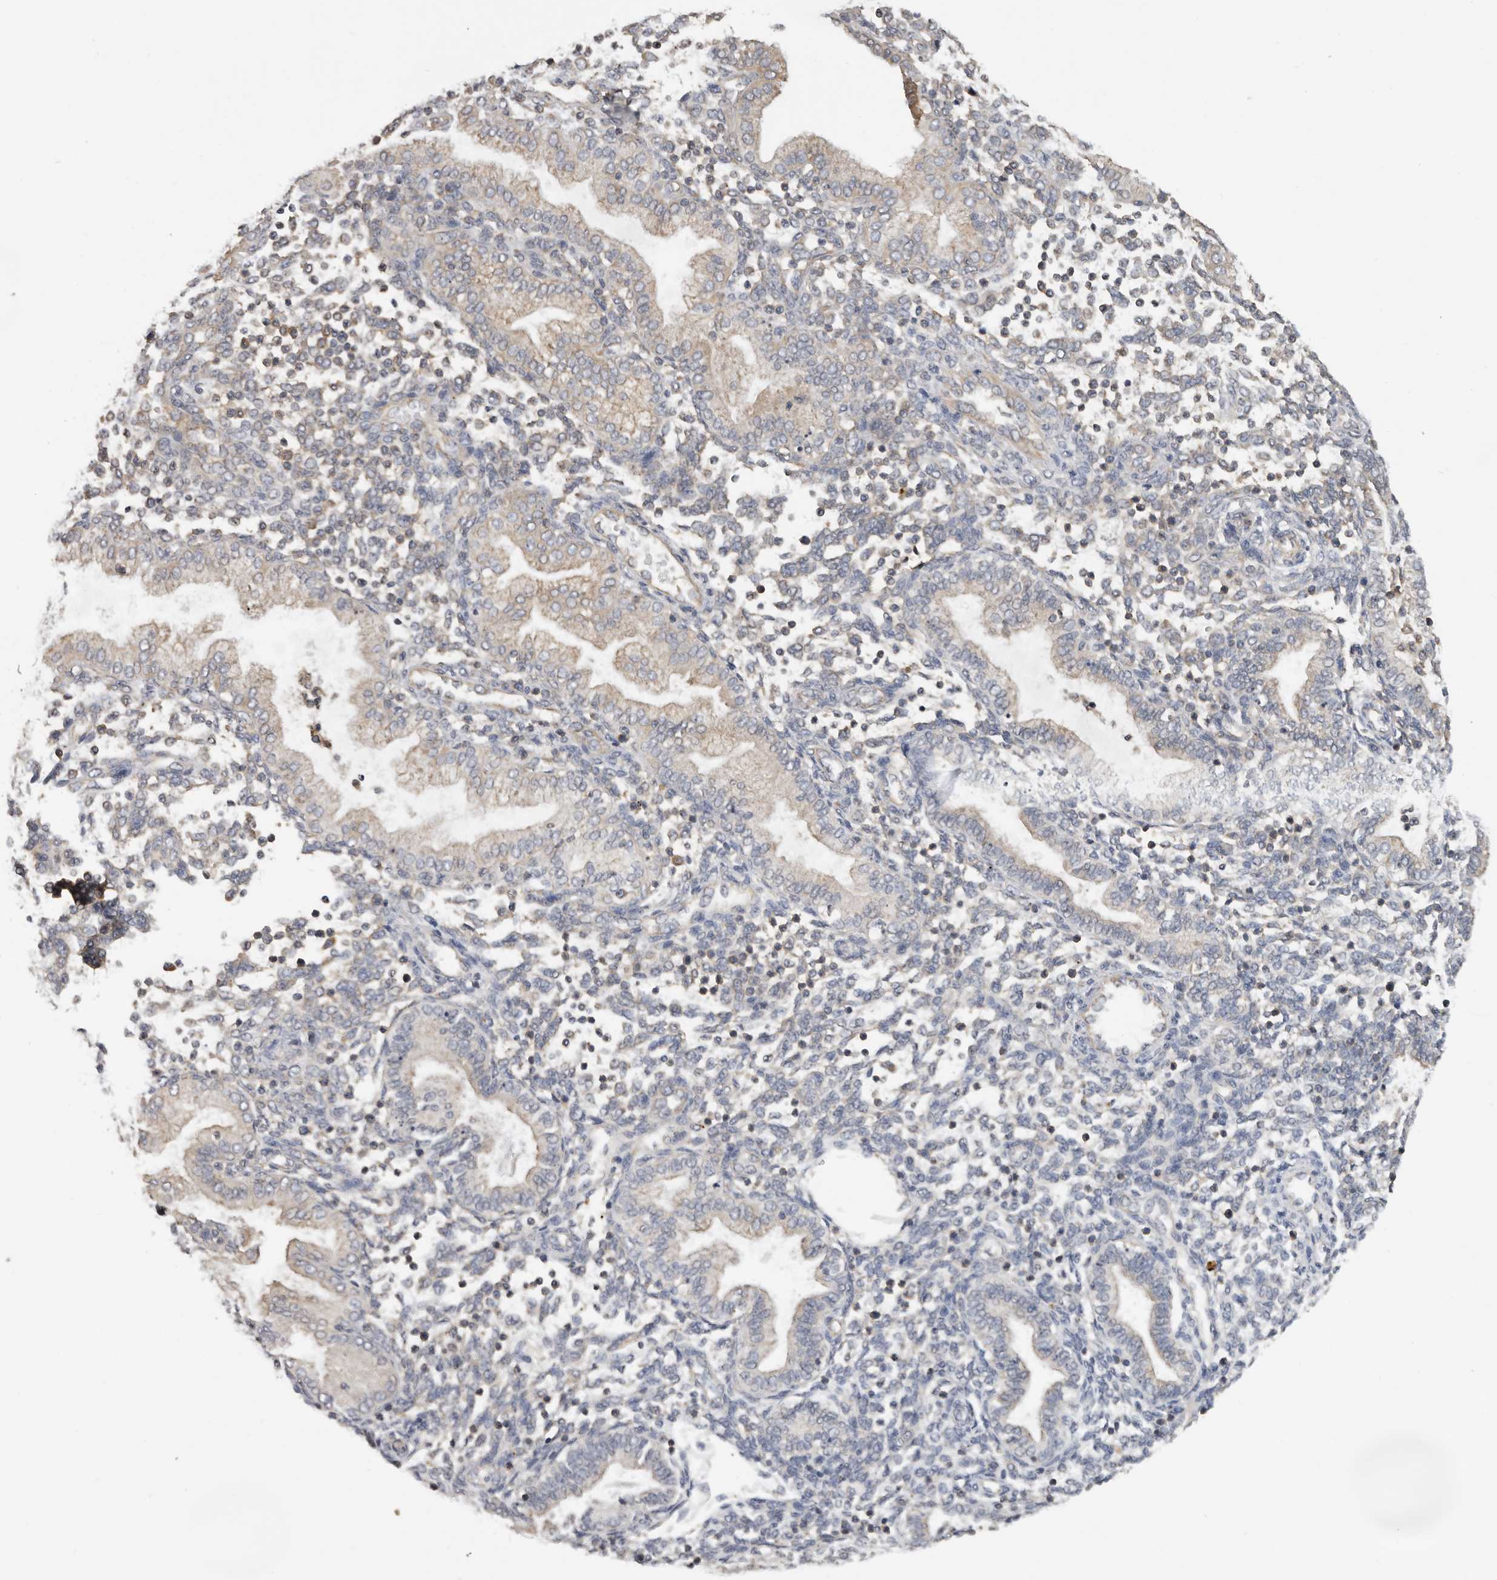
{"staining": {"intensity": "weak", "quantity": "<25%", "location": "cytoplasmic/membranous"}, "tissue": "endometrium", "cell_type": "Cells in endometrial stroma", "image_type": "normal", "snomed": [{"axis": "morphology", "description": "Normal tissue, NOS"}, {"axis": "topography", "description": "Endometrium"}], "caption": "High power microscopy image of an immunohistochemistry histopathology image of normal endometrium, revealing no significant staining in cells in endometrial stroma. (Brightfield microscopy of DAB immunohistochemistry (IHC) at high magnification).", "gene": "PPP1R42", "patient": {"sex": "female", "age": 53}}